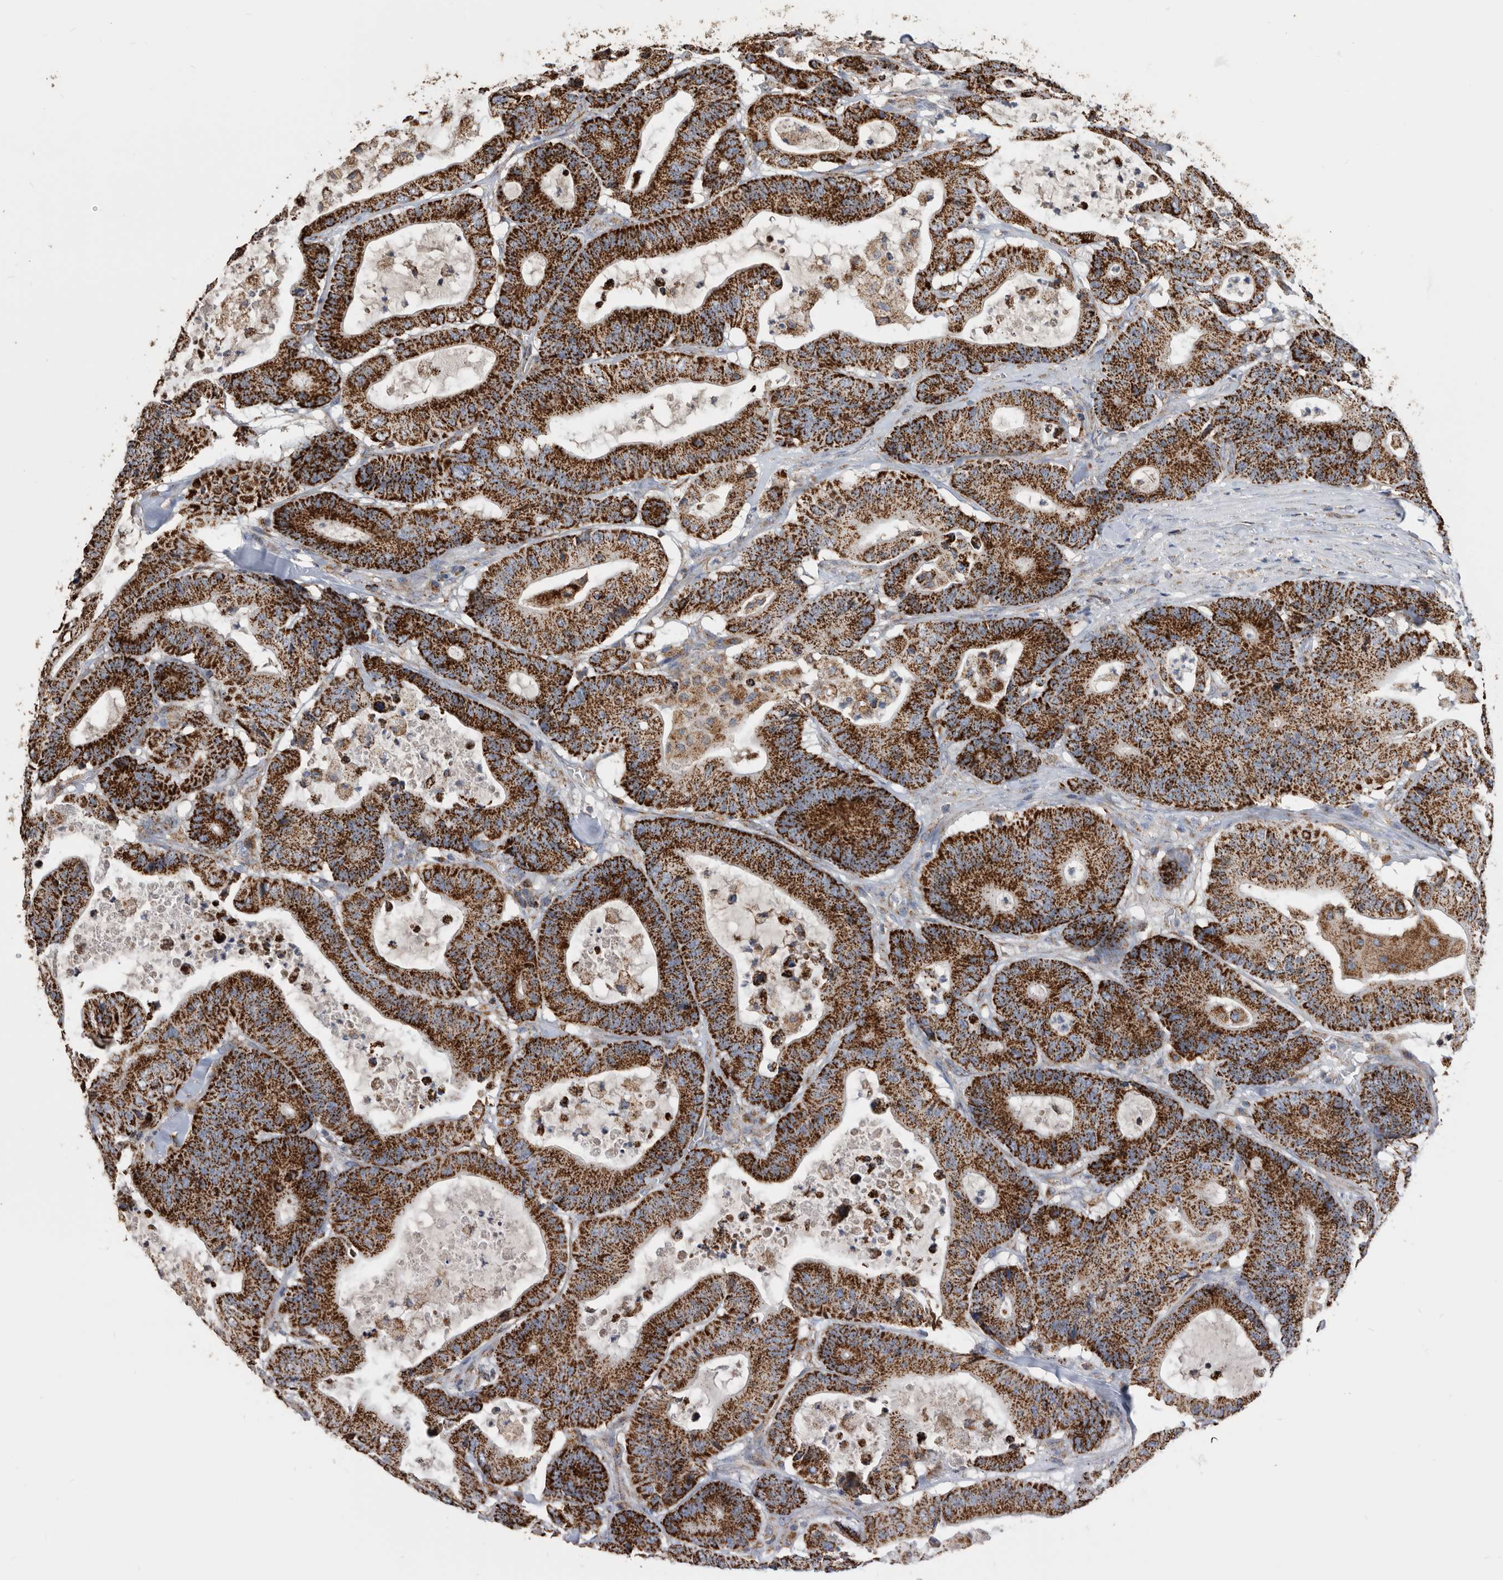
{"staining": {"intensity": "strong", "quantity": ">75%", "location": "cytoplasmic/membranous"}, "tissue": "colorectal cancer", "cell_type": "Tumor cells", "image_type": "cancer", "snomed": [{"axis": "morphology", "description": "Adenocarcinoma, NOS"}, {"axis": "topography", "description": "Colon"}], "caption": "Colorectal cancer stained with a brown dye demonstrates strong cytoplasmic/membranous positive expression in approximately >75% of tumor cells.", "gene": "WFDC1", "patient": {"sex": "female", "age": 84}}